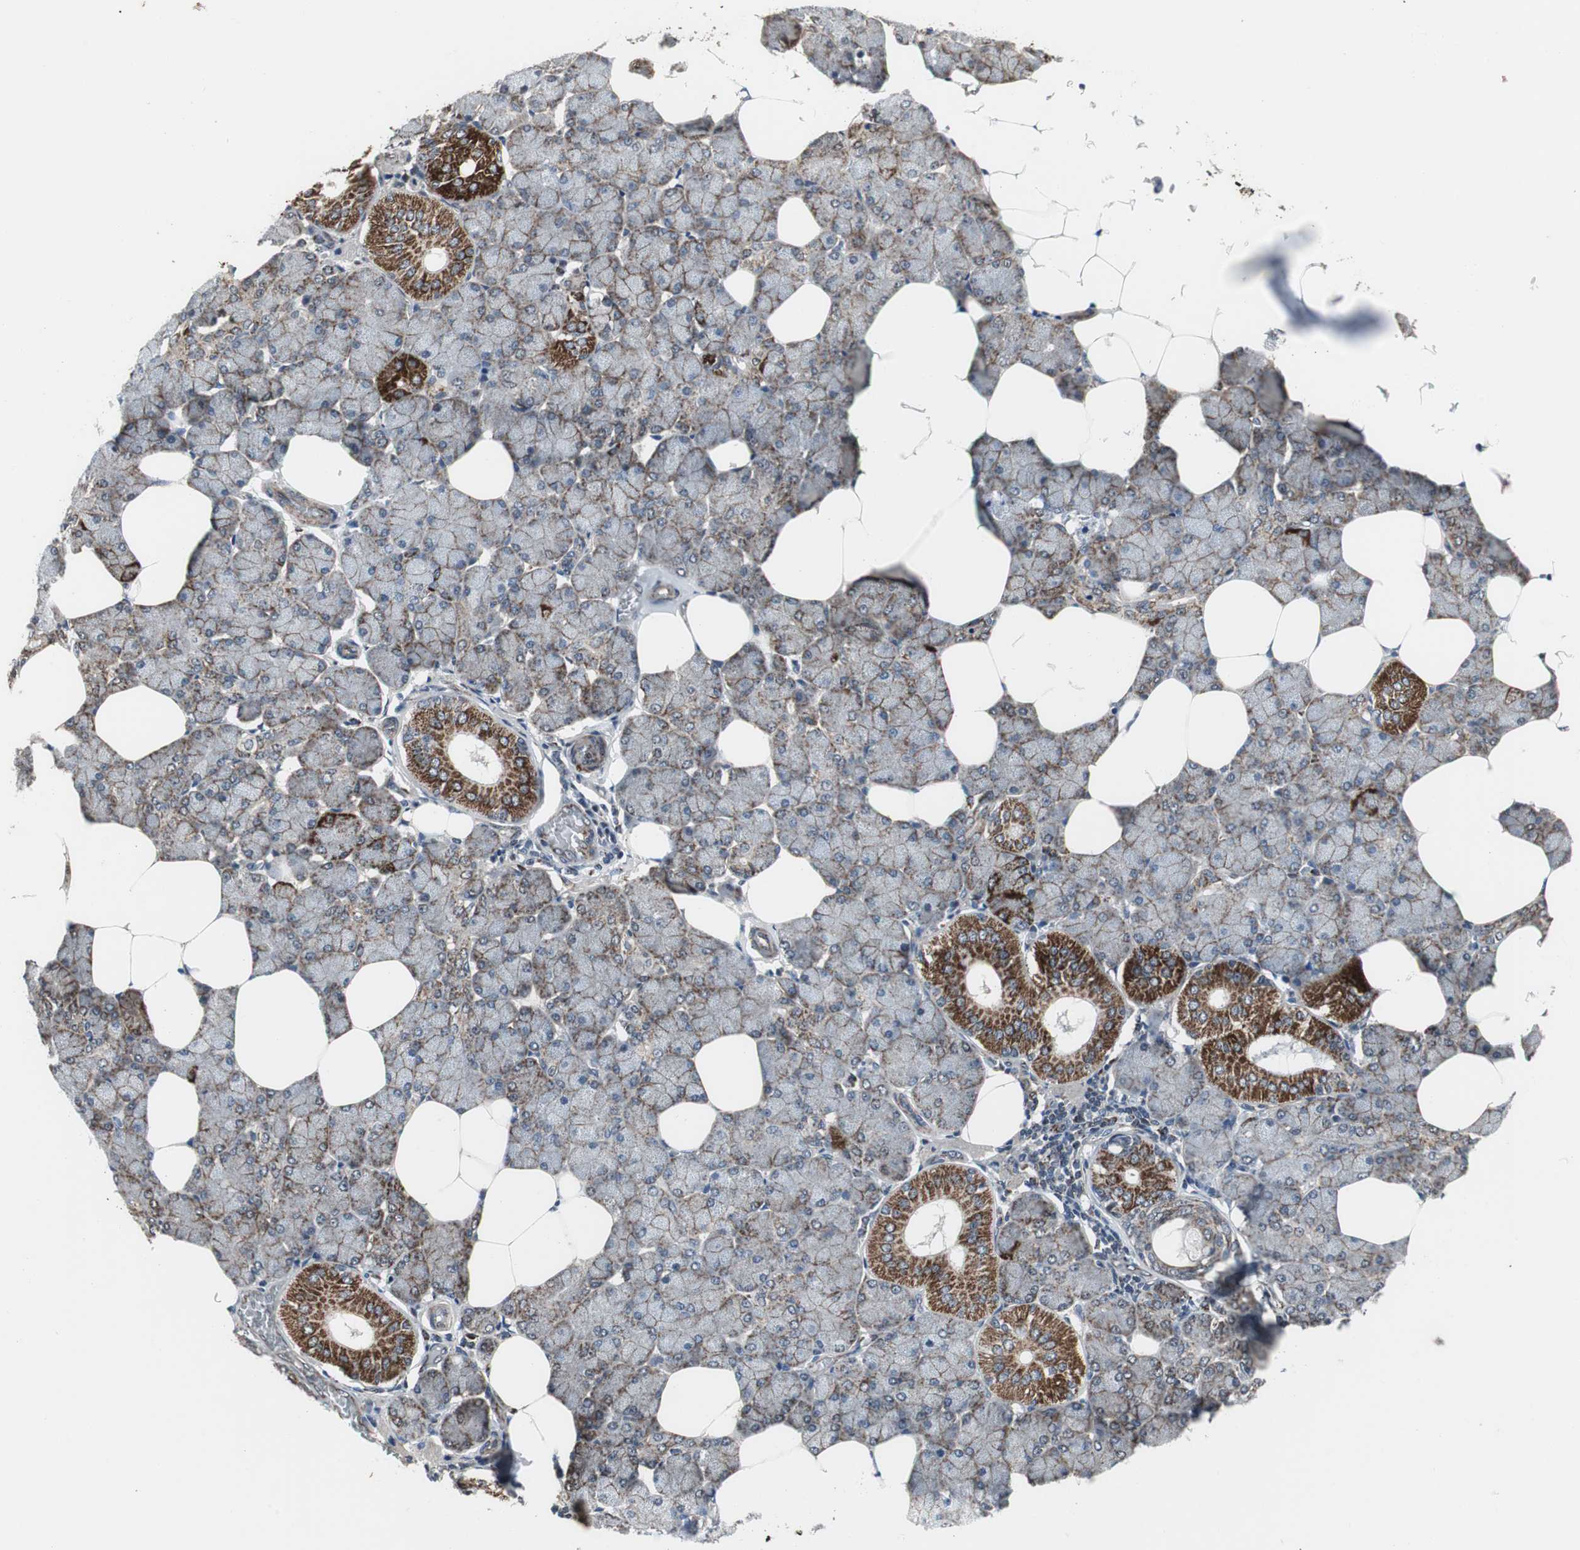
{"staining": {"intensity": "strong", "quantity": ">75%", "location": "cytoplasmic/membranous"}, "tissue": "salivary gland", "cell_type": "Glandular cells", "image_type": "normal", "snomed": [{"axis": "morphology", "description": "Normal tissue, NOS"}, {"axis": "morphology", "description": "Adenoma, NOS"}, {"axis": "topography", "description": "Salivary gland"}], "caption": "The micrograph reveals immunohistochemical staining of unremarkable salivary gland. There is strong cytoplasmic/membranous staining is identified in about >75% of glandular cells. (Brightfield microscopy of DAB IHC at high magnification).", "gene": "MRPL40", "patient": {"sex": "female", "age": 32}}